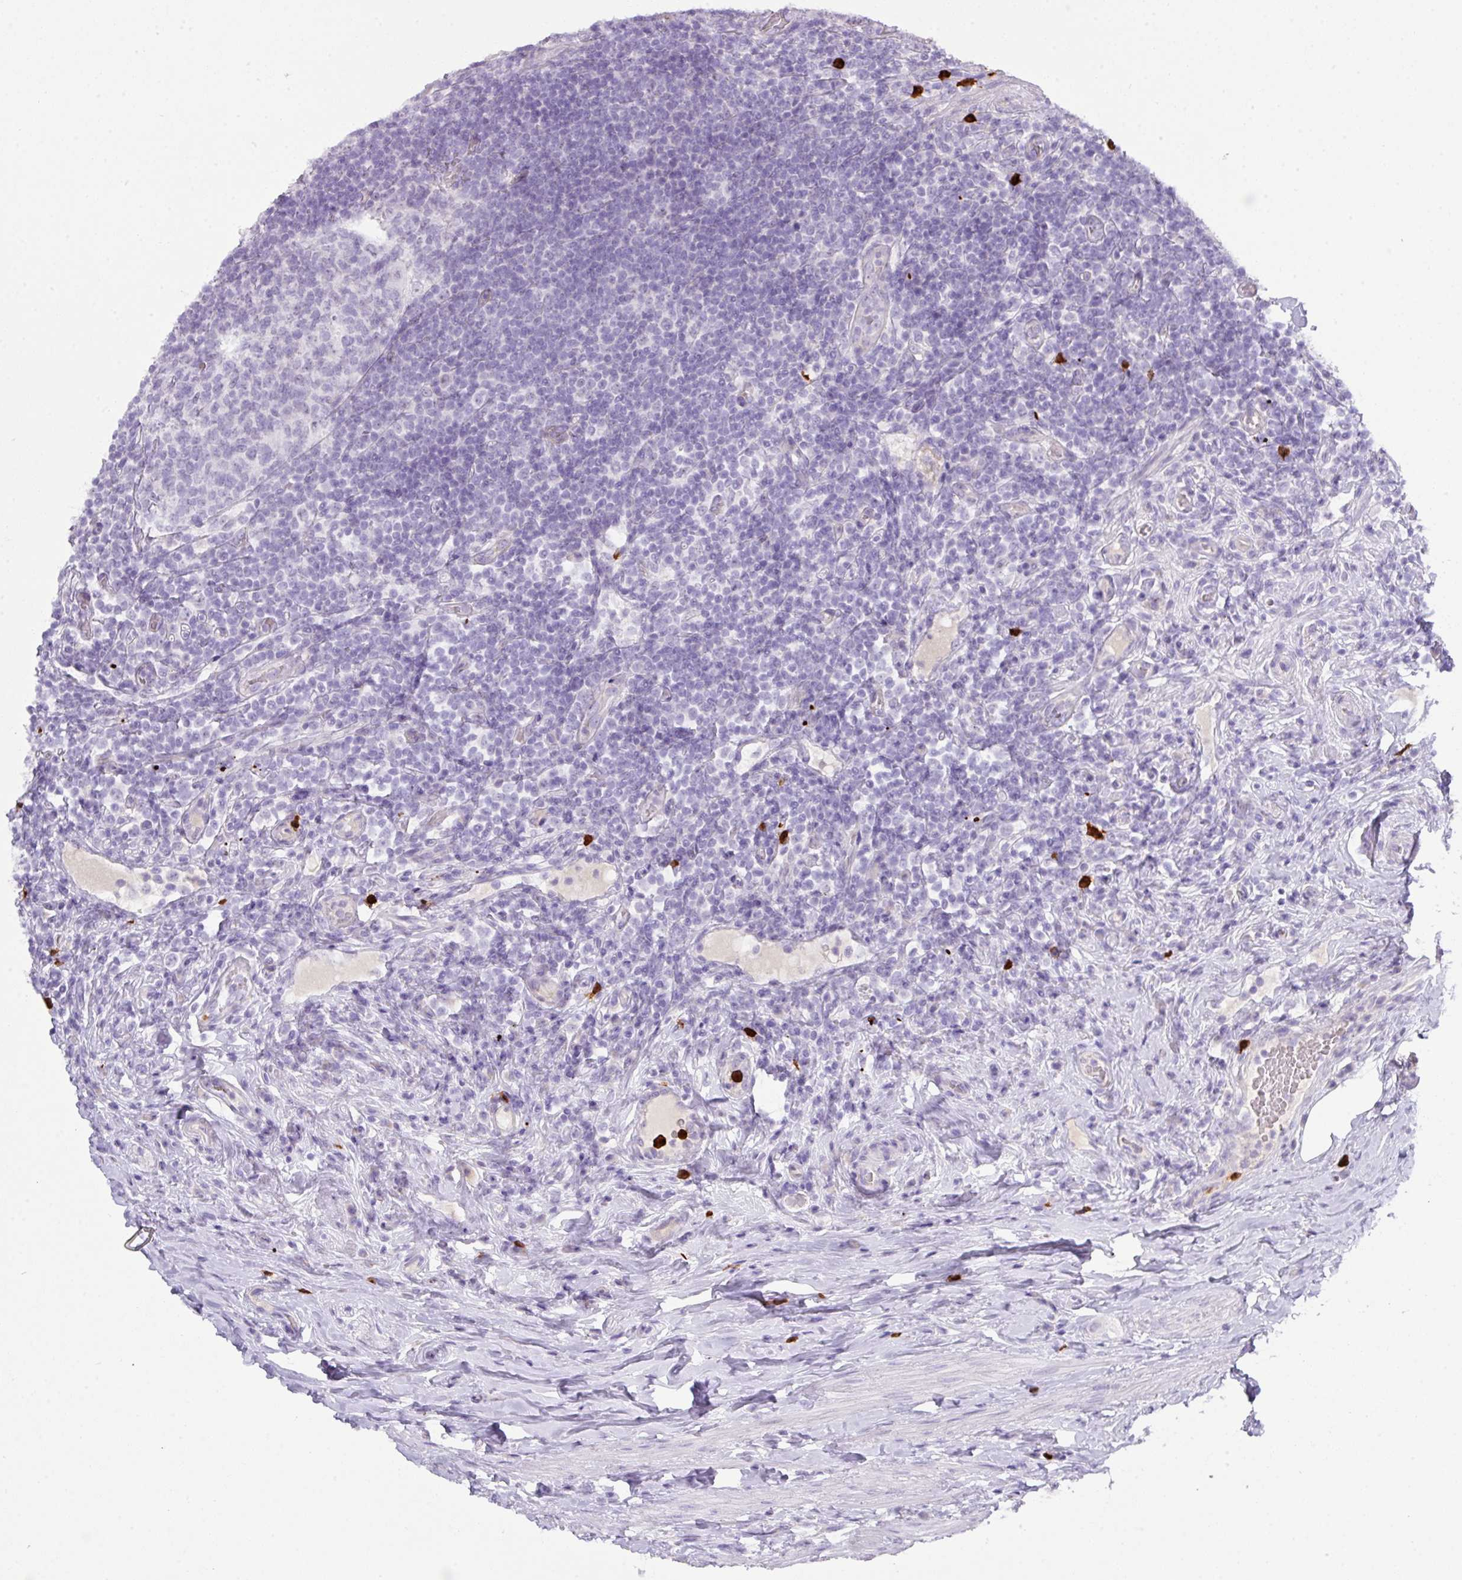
{"staining": {"intensity": "negative", "quantity": "none", "location": "none"}, "tissue": "appendix", "cell_type": "Glandular cells", "image_type": "normal", "snomed": [{"axis": "morphology", "description": "Normal tissue, NOS"}, {"axis": "topography", "description": "Appendix"}], "caption": "A photomicrograph of appendix stained for a protein displays no brown staining in glandular cells. Brightfield microscopy of immunohistochemistry stained with DAB (3,3'-diaminobenzidine) (brown) and hematoxylin (blue), captured at high magnification.", "gene": "MRM2", "patient": {"sex": "female", "age": 43}}